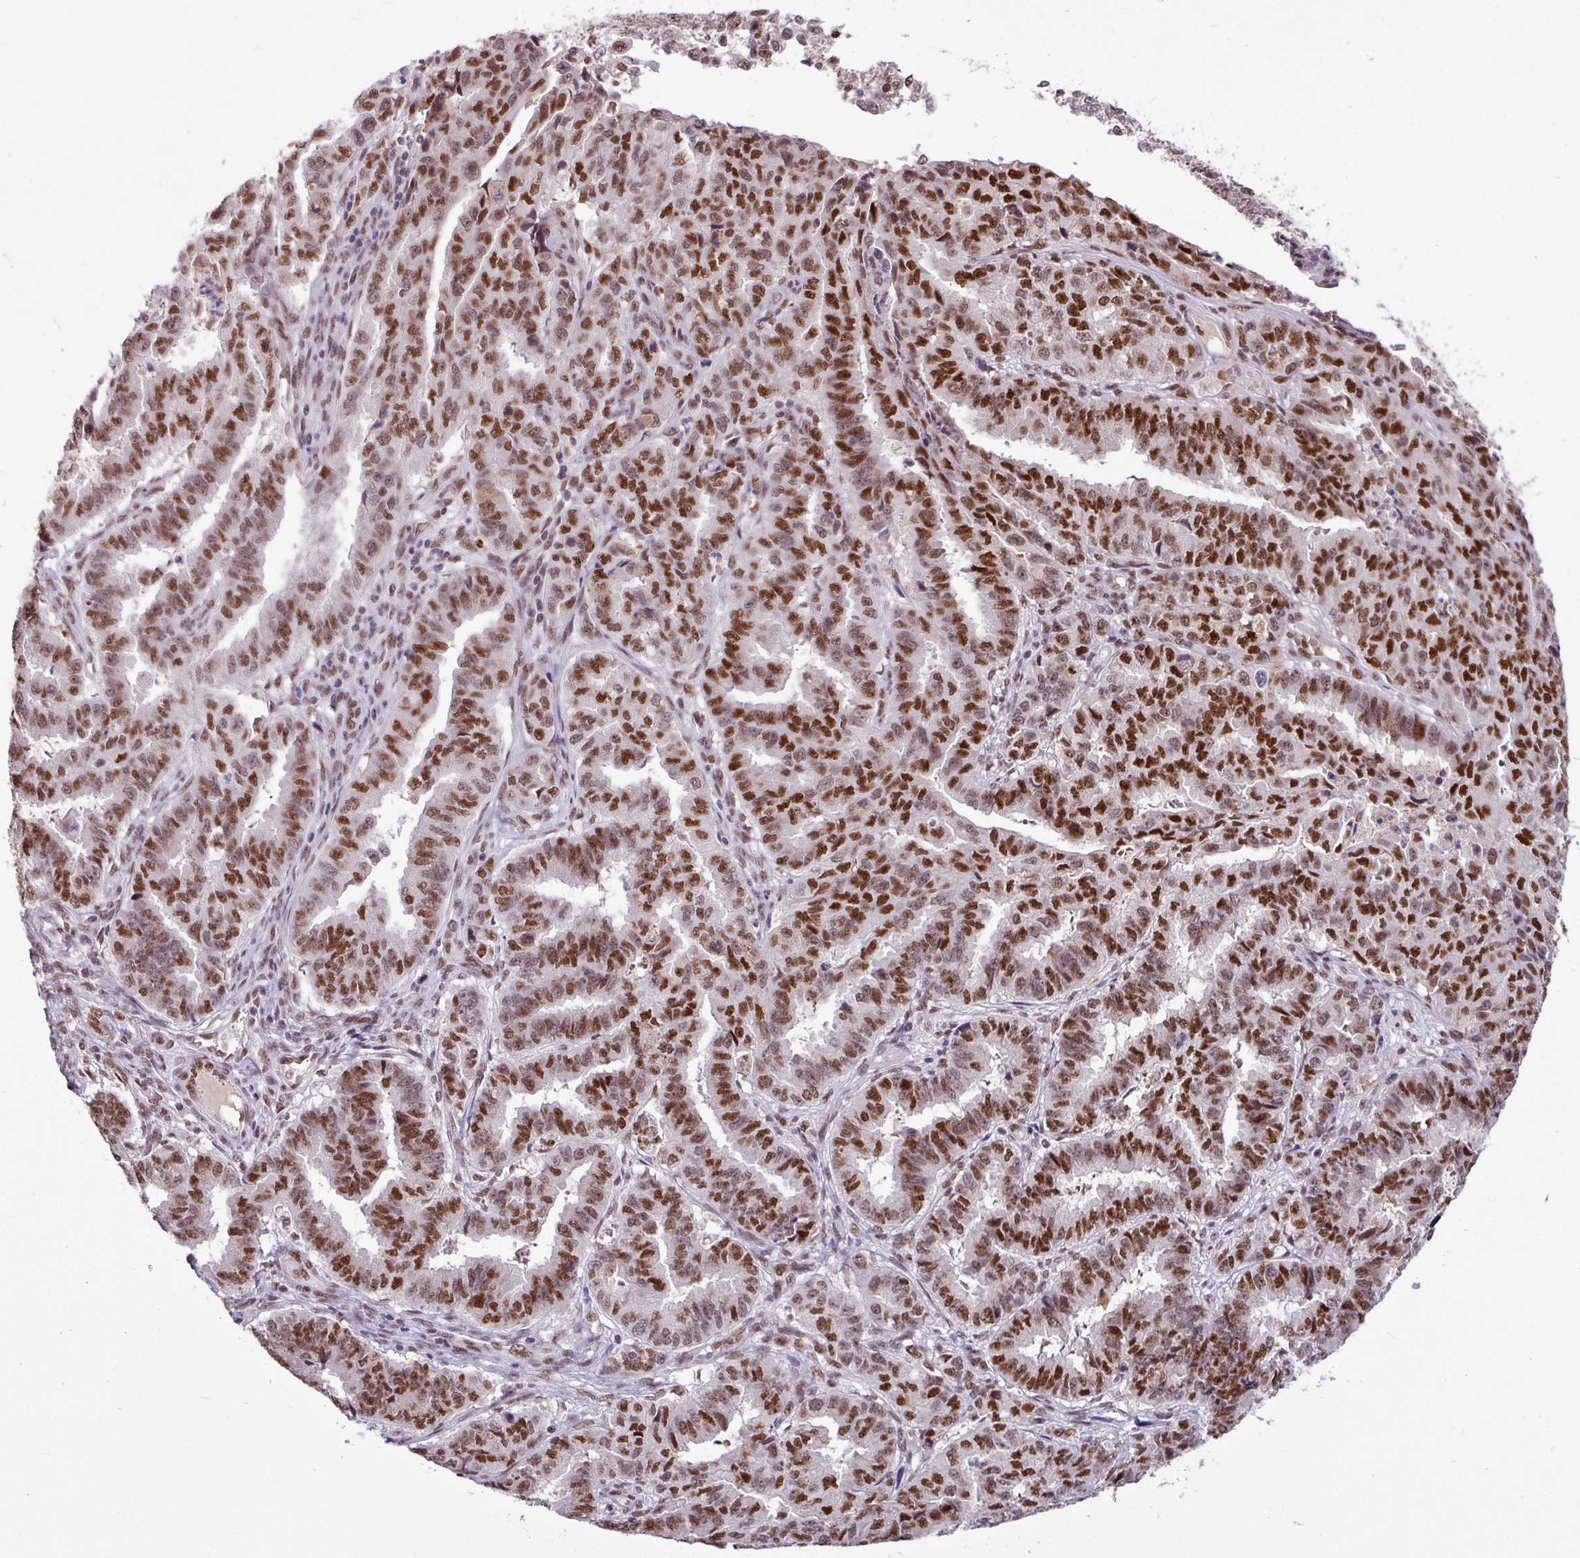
{"staining": {"intensity": "strong", "quantity": ">75%", "location": "nuclear"}, "tissue": "endometrial cancer", "cell_type": "Tumor cells", "image_type": "cancer", "snomed": [{"axis": "morphology", "description": "Adenocarcinoma, NOS"}, {"axis": "topography", "description": "Endometrium"}], "caption": "Endometrial cancer tissue reveals strong nuclear expression in approximately >75% of tumor cells, visualized by immunohistochemistry.", "gene": "TDG", "patient": {"sex": "female", "age": 50}}